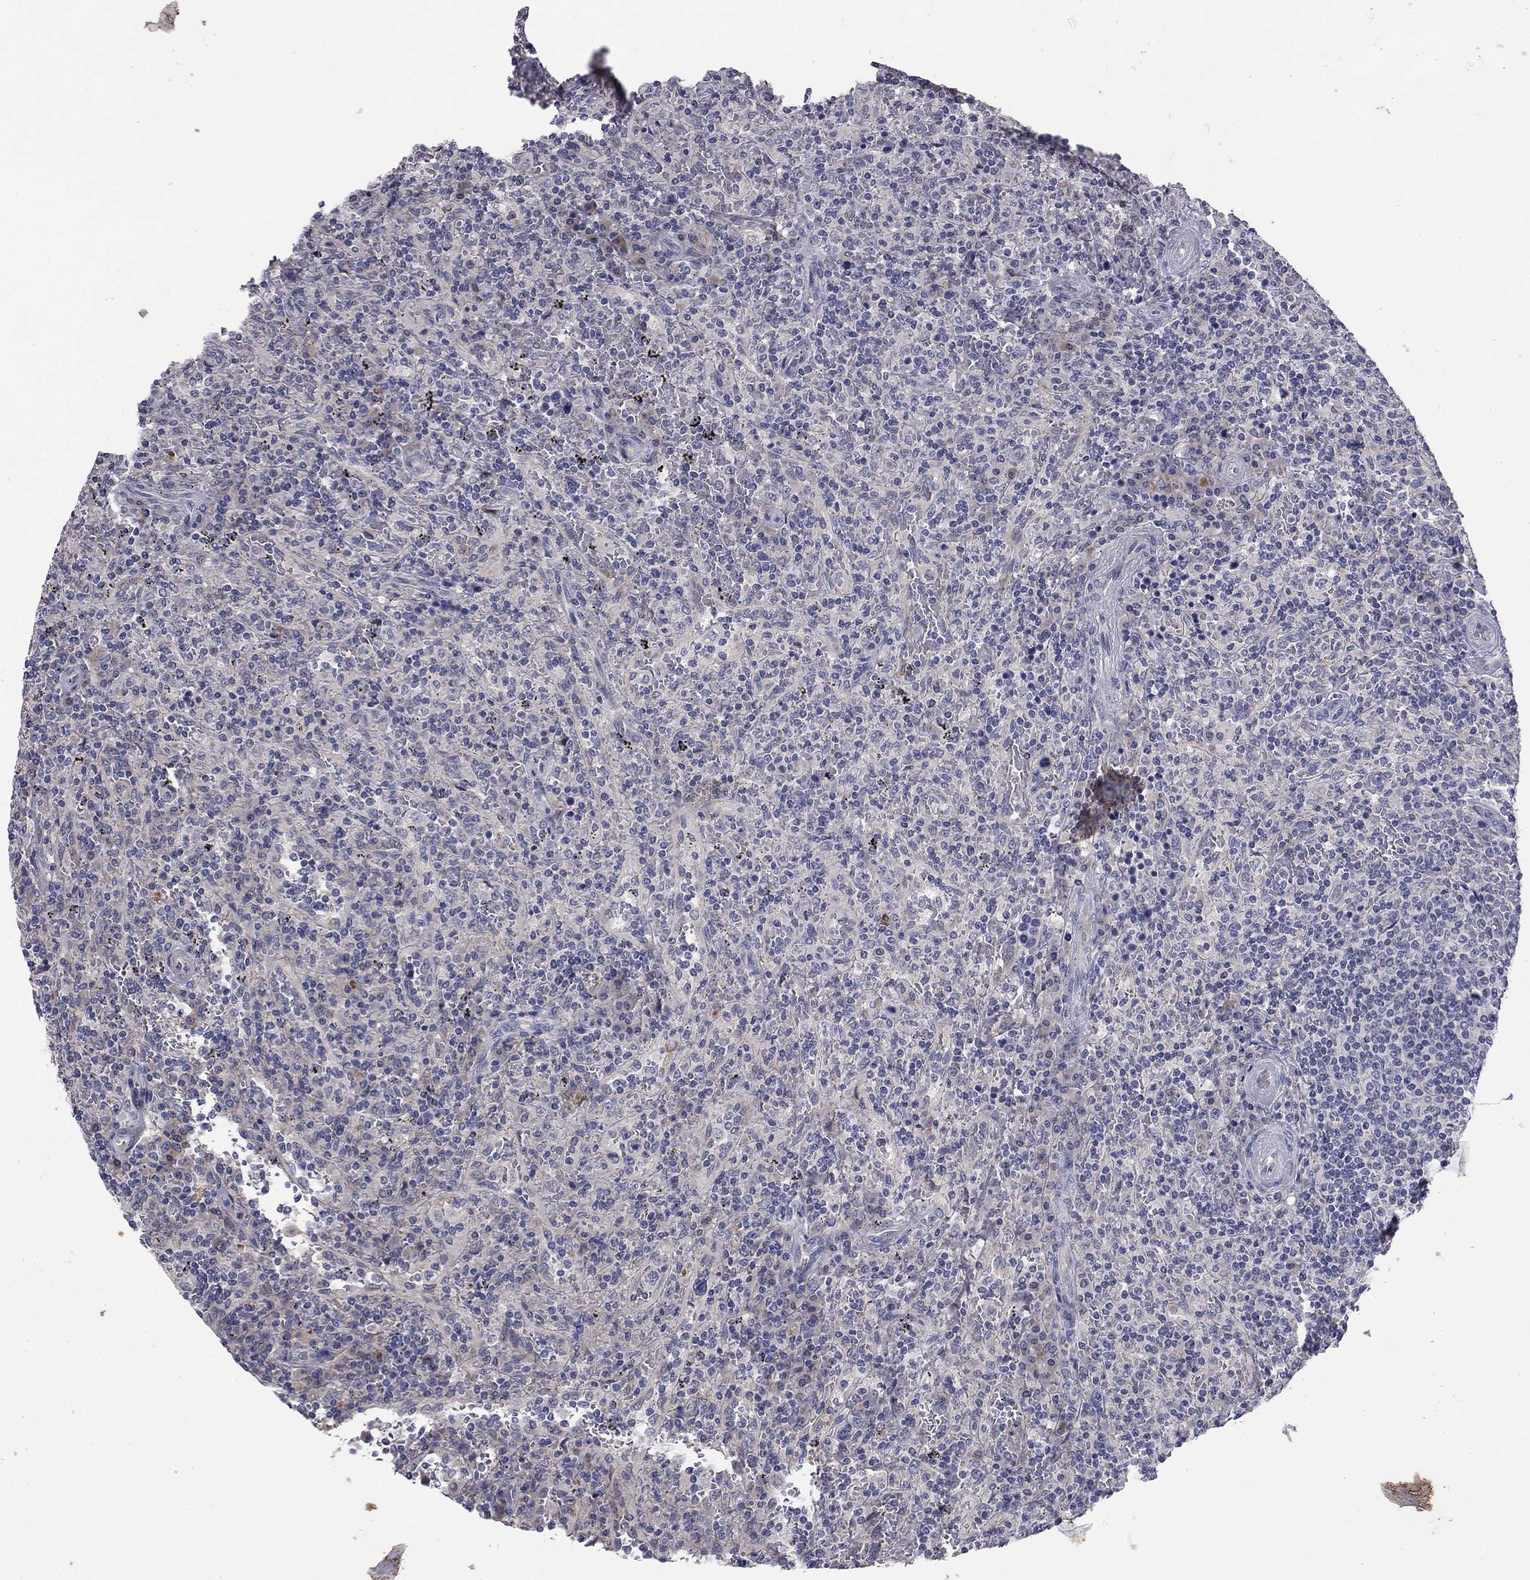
{"staining": {"intensity": "negative", "quantity": "none", "location": "none"}, "tissue": "lymphoma", "cell_type": "Tumor cells", "image_type": "cancer", "snomed": [{"axis": "morphology", "description": "Malignant lymphoma, non-Hodgkin's type, Low grade"}, {"axis": "topography", "description": "Spleen"}], "caption": "Tumor cells show no significant protein expression in lymphoma. (Brightfield microscopy of DAB immunohistochemistry at high magnification).", "gene": "COL2A1", "patient": {"sex": "male", "age": 62}}